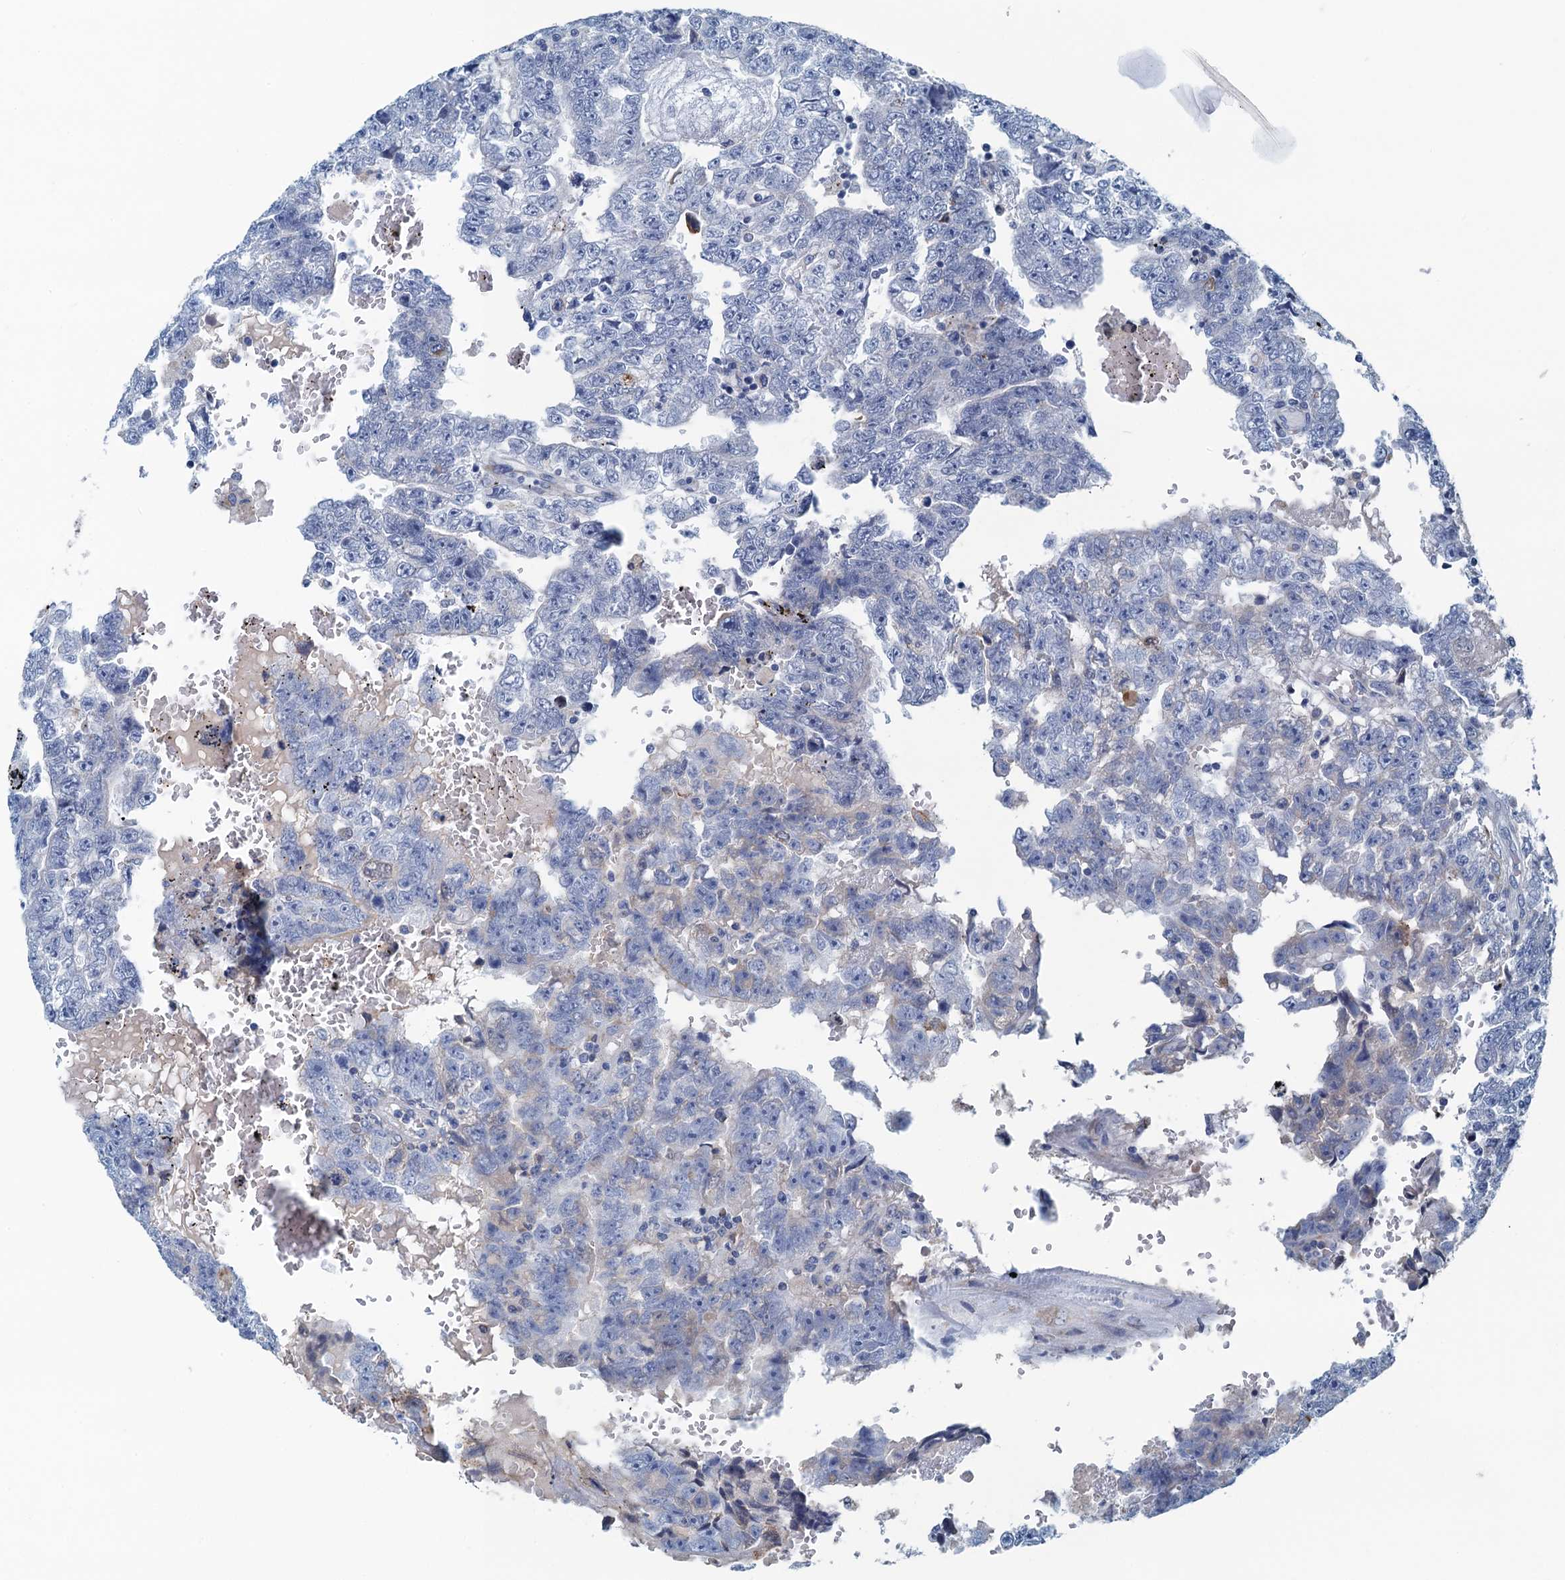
{"staining": {"intensity": "negative", "quantity": "none", "location": "none"}, "tissue": "testis cancer", "cell_type": "Tumor cells", "image_type": "cancer", "snomed": [{"axis": "morphology", "description": "Carcinoma, Embryonal, NOS"}, {"axis": "topography", "description": "Testis"}], "caption": "This is an immunohistochemistry (IHC) histopathology image of human embryonal carcinoma (testis). There is no positivity in tumor cells.", "gene": "C10orf88", "patient": {"sex": "male", "age": 25}}